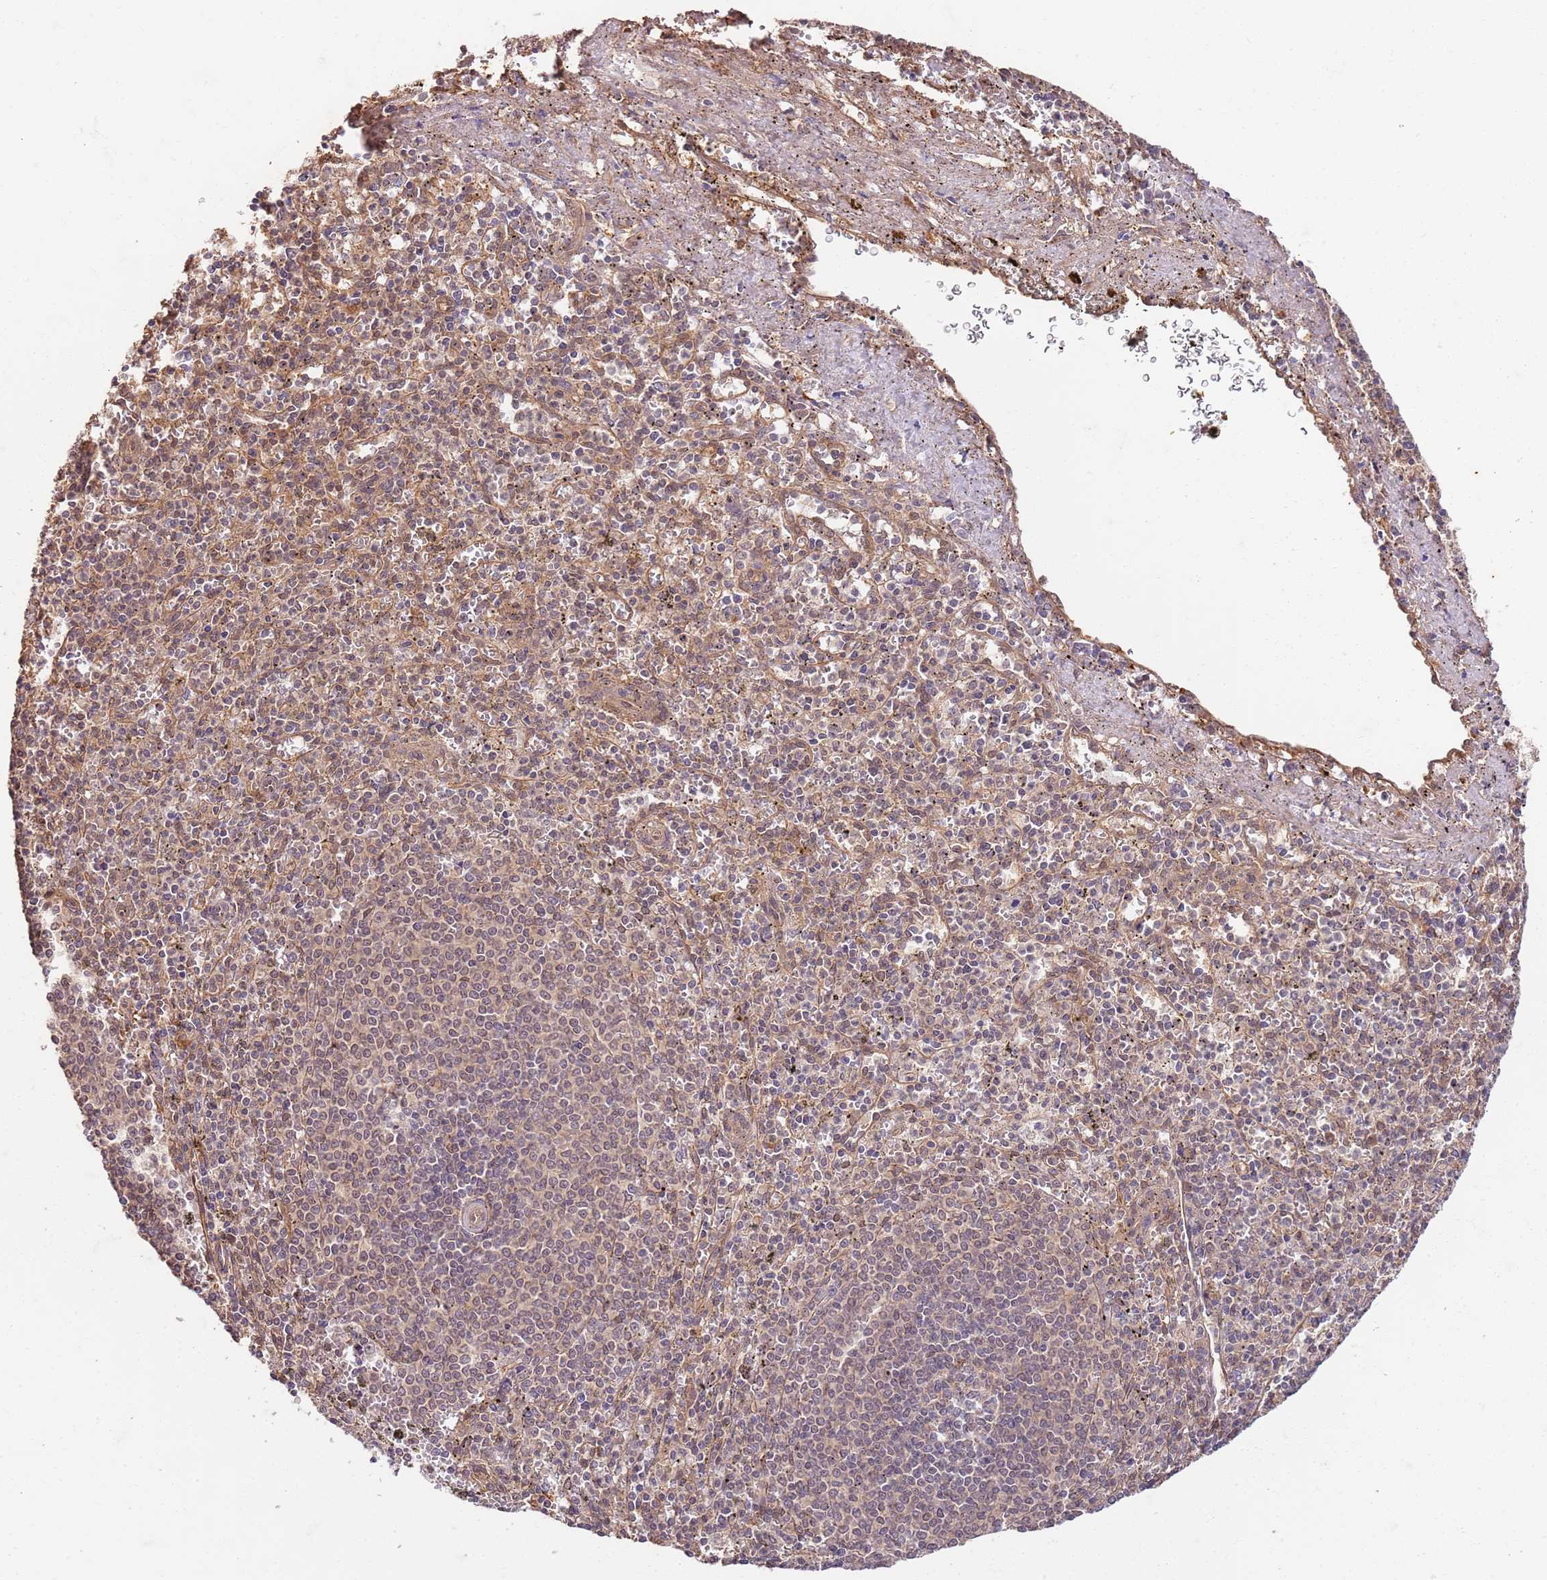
{"staining": {"intensity": "moderate", "quantity": "<25%", "location": "nuclear"}, "tissue": "spleen", "cell_type": "Cells in red pulp", "image_type": "normal", "snomed": [{"axis": "morphology", "description": "Normal tissue, NOS"}, {"axis": "topography", "description": "Spleen"}], "caption": "This image shows immunohistochemistry (IHC) staining of normal spleen, with low moderate nuclear staining in about <25% of cells in red pulp.", "gene": "UBE3A", "patient": {"sex": "male", "age": 72}}